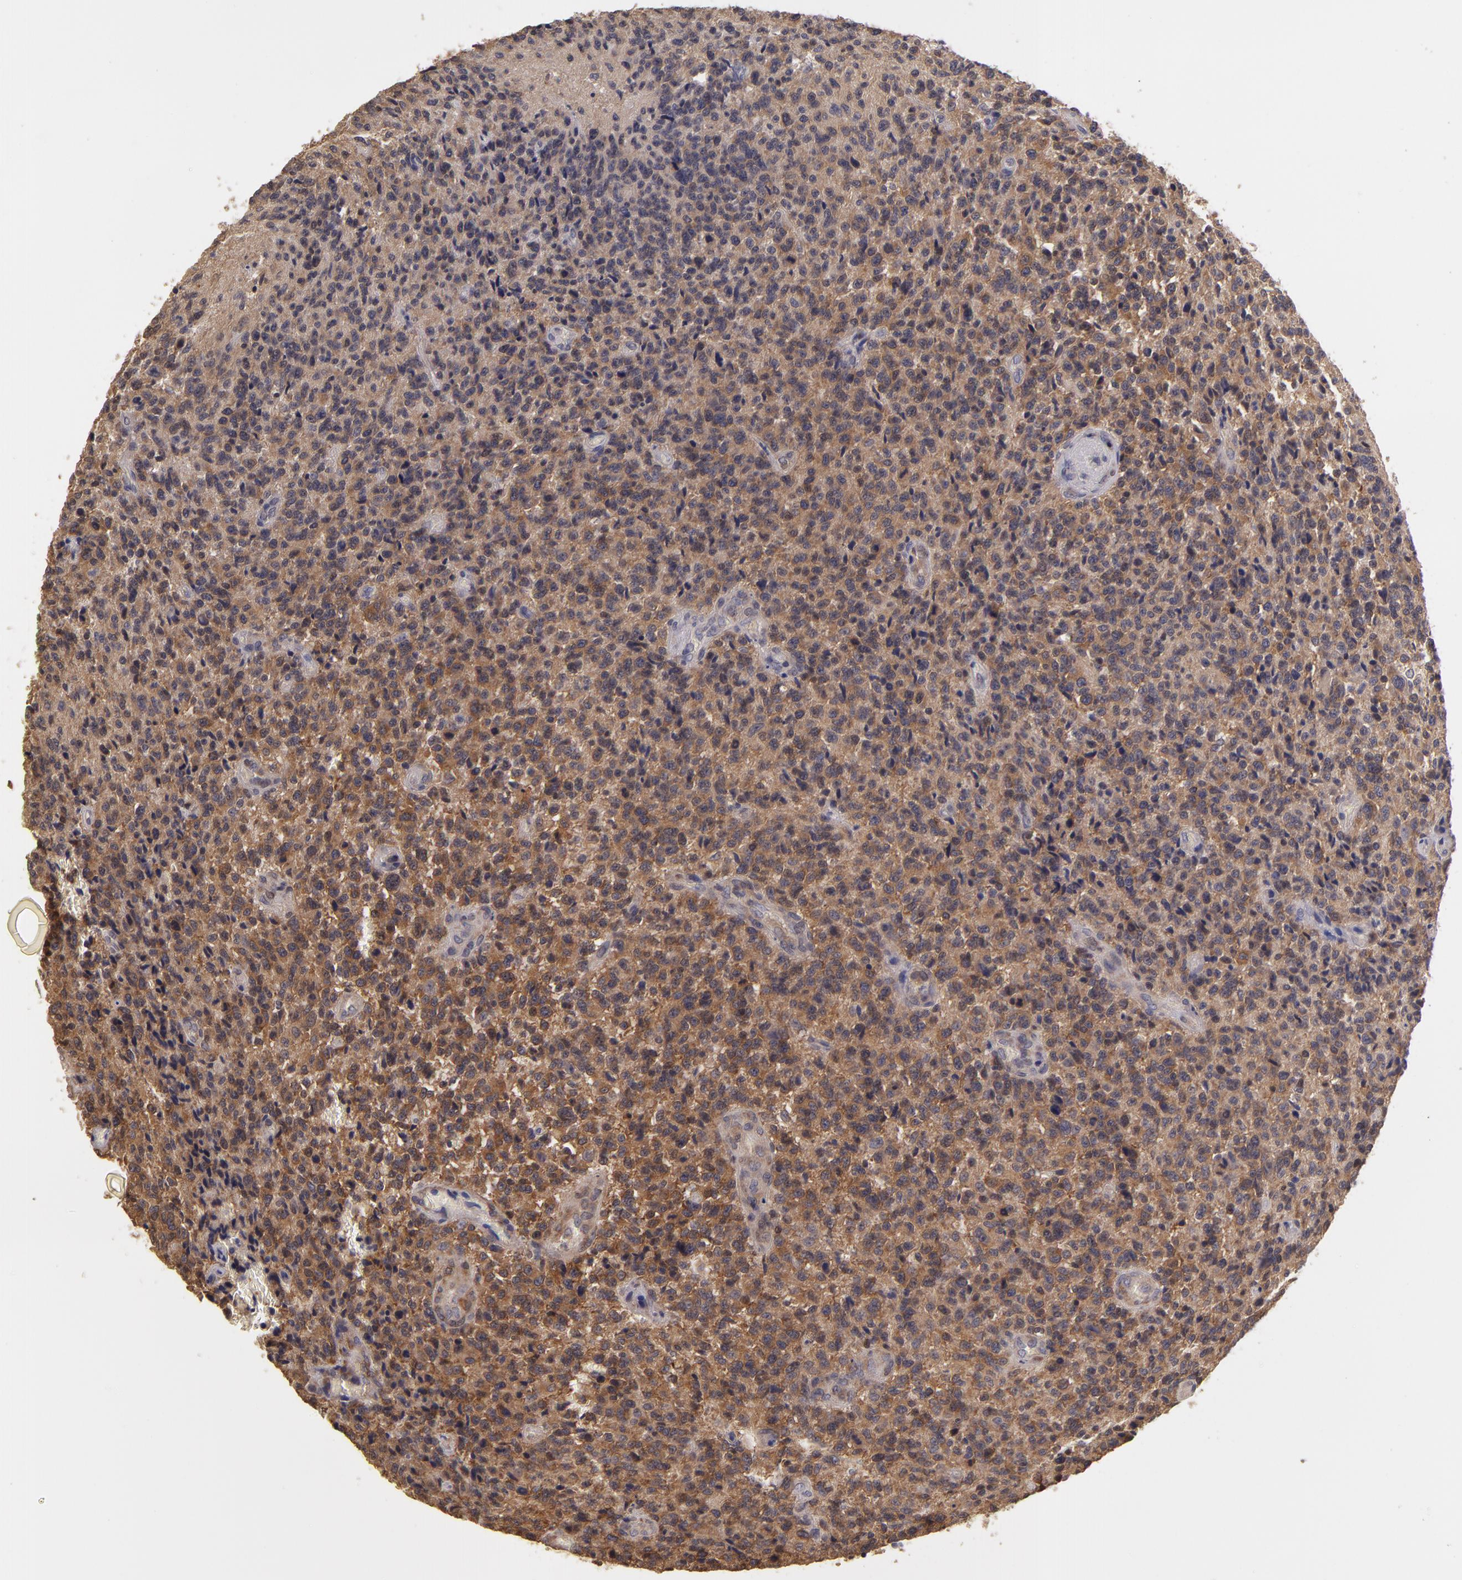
{"staining": {"intensity": "strong", "quantity": ">75%", "location": "cytoplasmic/membranous"}, "tissue": "glioma", "cell_type": "Tumor cells", "image_type": "cancer", "snomed": [{"axis": "morphology", "description": "Glioma, malignant, High grade"}, {"axis": "topography", "description": "Brain"}], "caption": "This photomicrograph displays IHC staining of human glioma, with high strong cytoplasmic/membranous expression in about >75% of tumor cells.", "gene": "MTHFD1", "patient": {"sex": "male", "age": 36}}